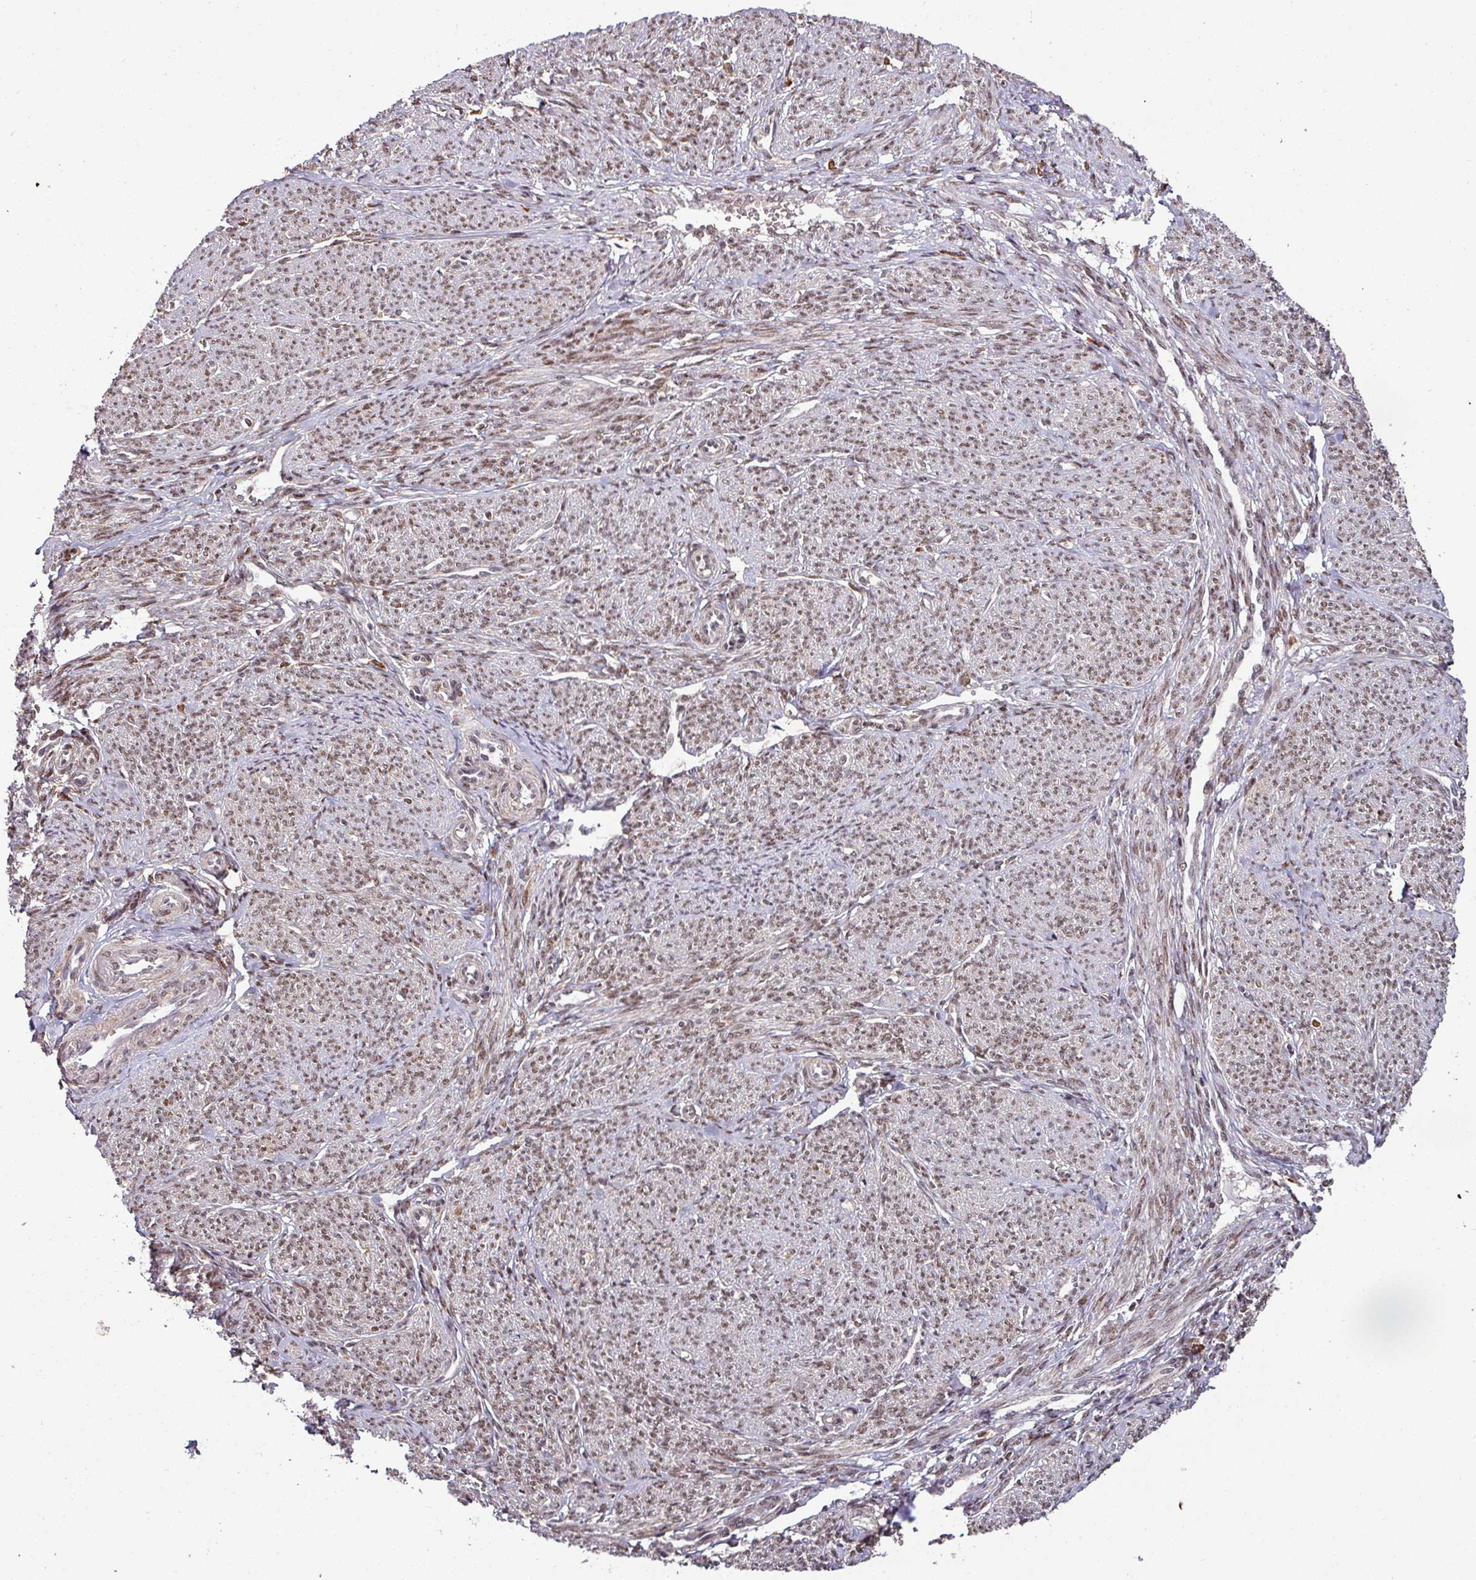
{"staining": {"intensity": "moderate", "quantity": ">75%", "location": "nuclear"}, "tissue": "smooth muscle", "cell_type": "Smooth muscle cells", "image_type": "normal", "snomed": [{"axis": "morphology", "description": "Normal tissue, NOS"}, {"axis": "topography", "description": "Smooth muscle"}], "caption": "Immunohistochemical staining of normal smooth muscle exhibits >75% levels of moderate nuclear protein positivity in approximately >75% of smooth muscle cells. Nuclei are stained in blue.", "gene": "PHF23", "patient": {"sex": "female", "age": 65}}